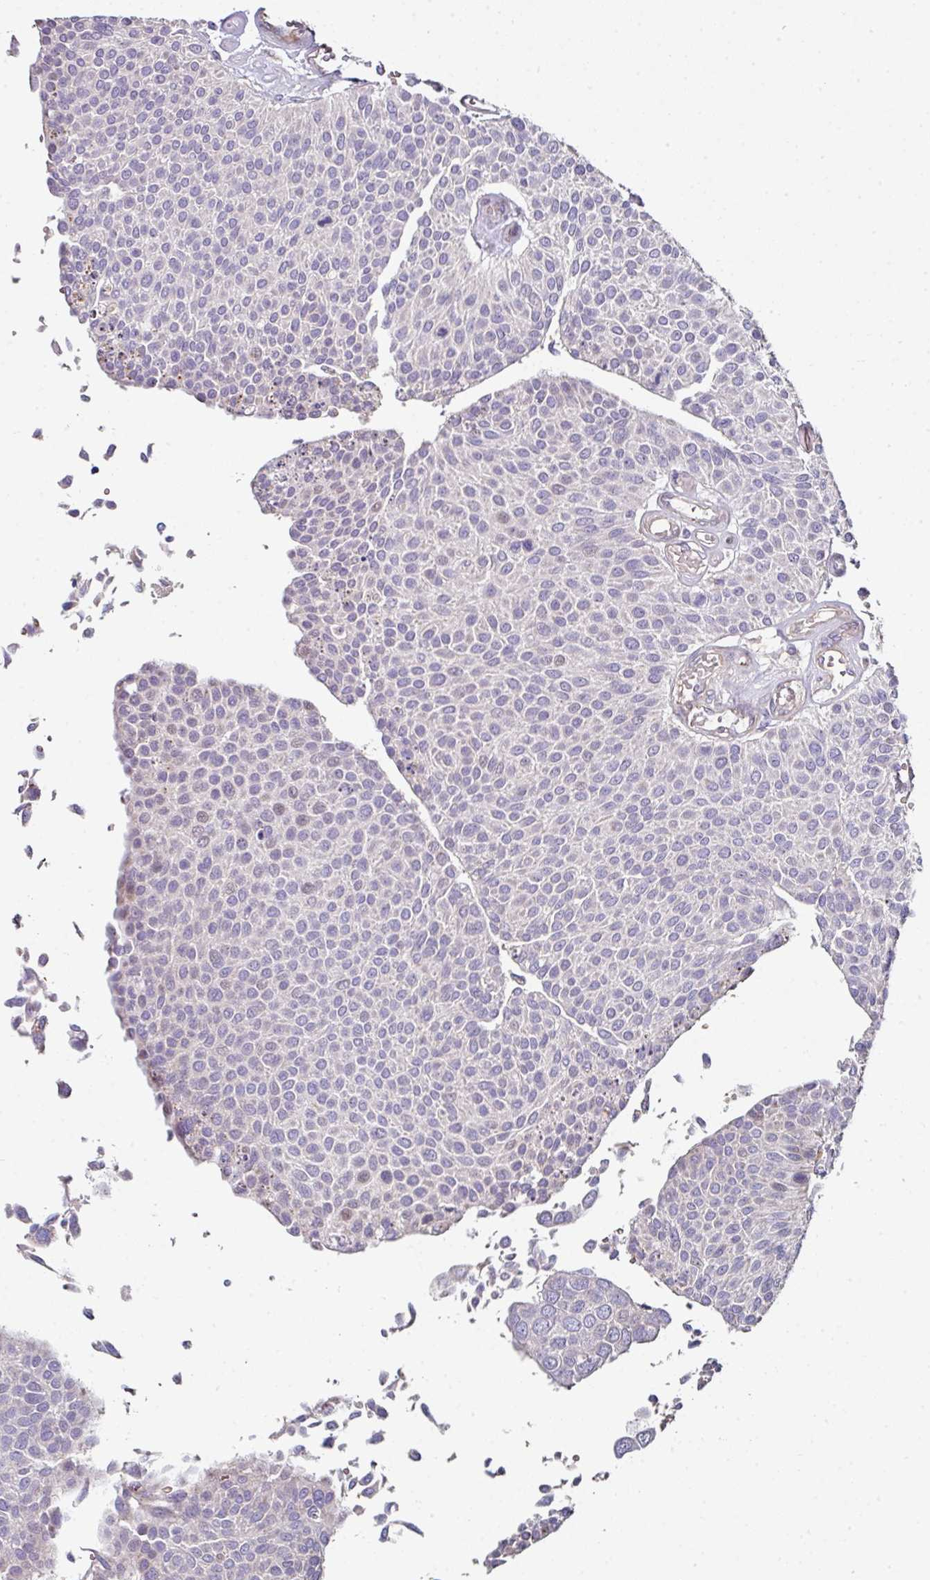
{"staining": {"intensity": "negative", "quantity": "none", "location": "none"}, "tissue": "urothelial cancer", "cell_type": "Tumor cells", "image_type": "cancer", "snomed": [{"axis": "morphology", "description": "Urothelial carcinoma, NOS"}, {"axis": "topography", "description": "Urinary bladder"}], "caption": "This histopathology image is of transitional cell carcinoma stained with IHC to label a protein in brown with the nuclei are counter-stained blue. There is no staining in tumor cells.", "gene": "ANO9", "patient": {"sex": "male", "age": 55}}